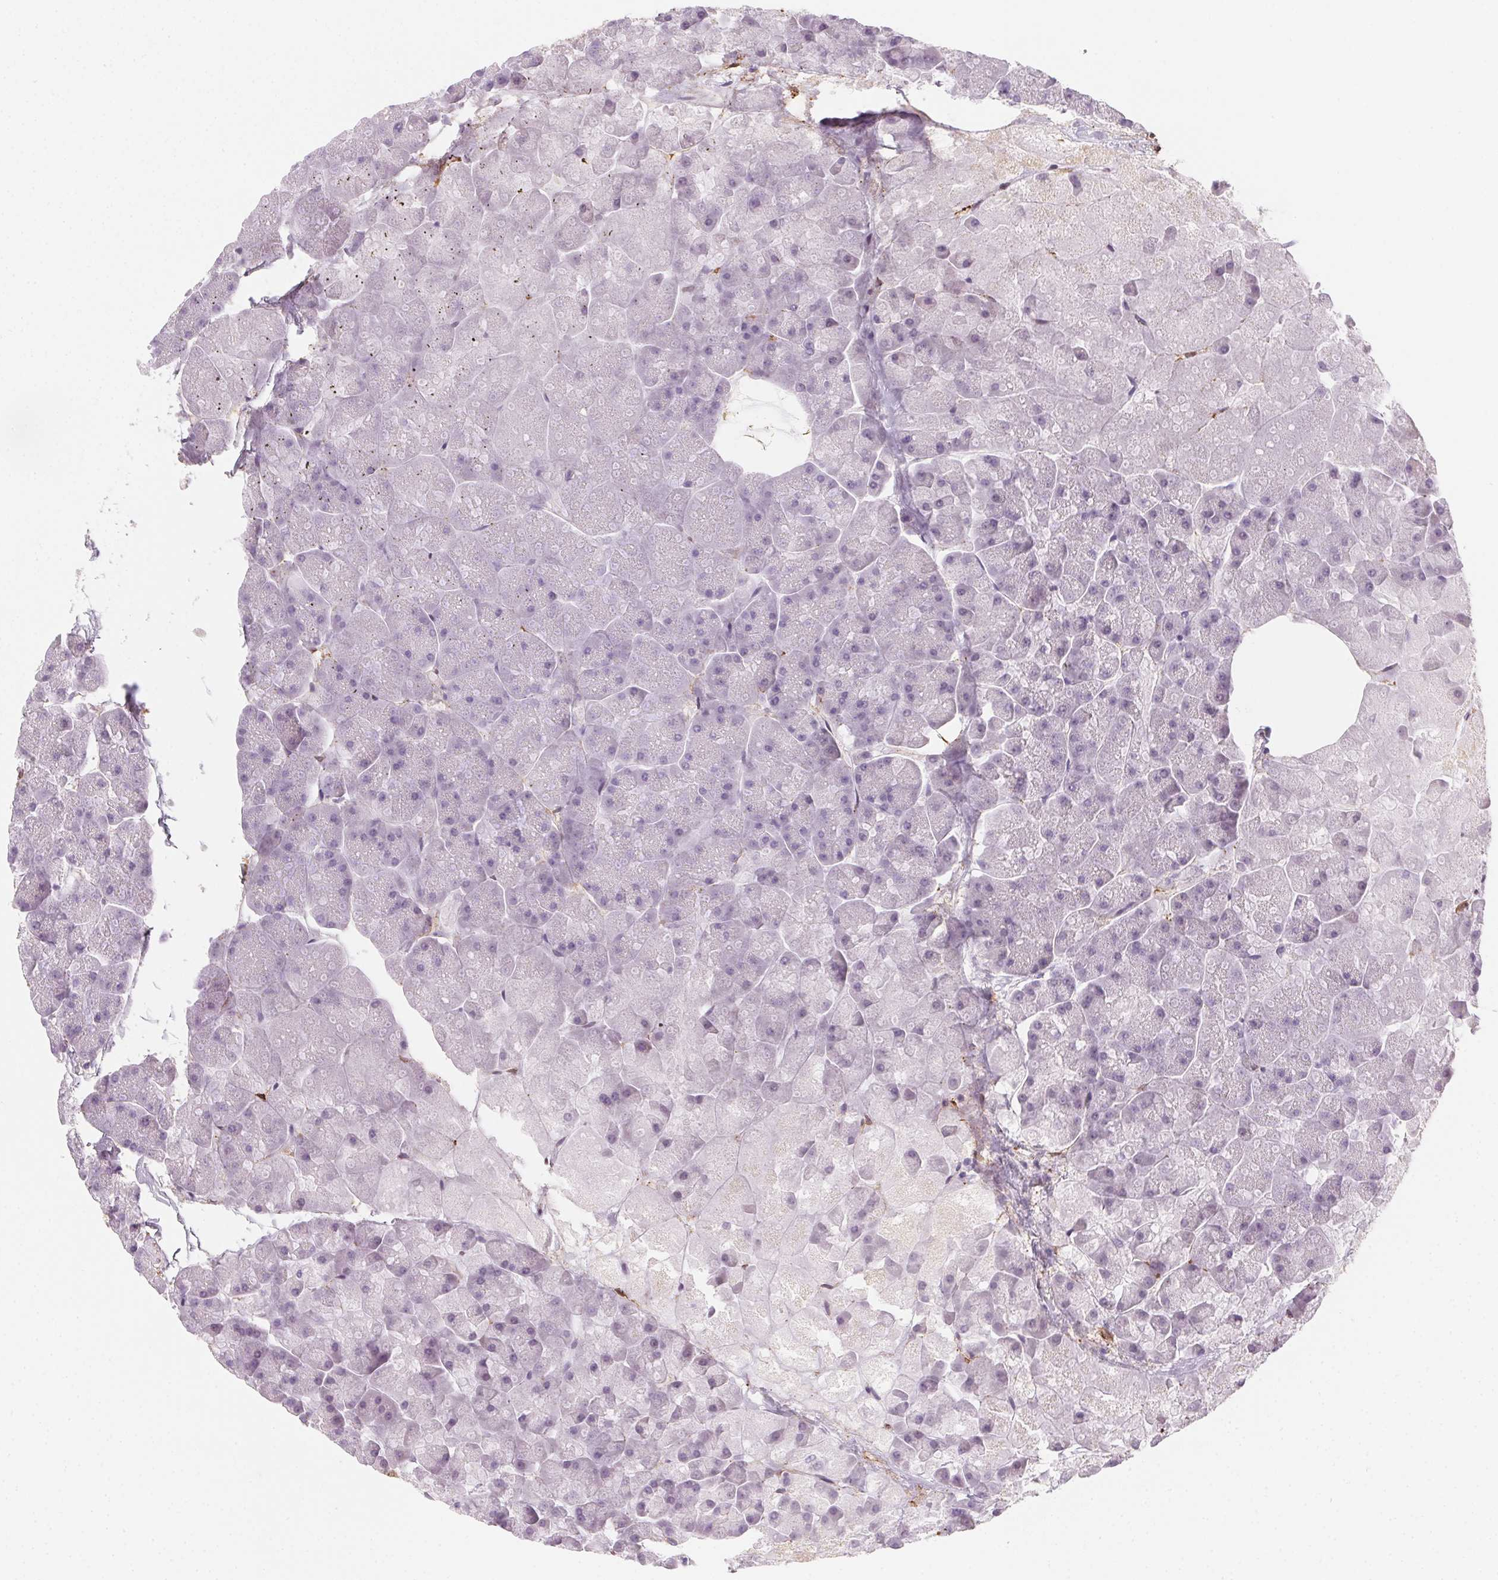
{"staining": {"intensity": "moderate", "quantity": "<25%", "location": "cytoplasmic/membranous"}, "tissue": "pancreas", "cell_type": "Exocrine glandular cells", "image_type": "normal", "snomed": [{"axis": "morphology", "description": "Normal tissue, NOS"}, {"axis": "topography", "description": "Pancreas"}, {"axis": "topography", "description": "Peripheral nerve tissue"}], "caption": "This histopathology image reveals immunohistochemistry staining of normal human pancreas, with low moderate cytoplasmic/membranous positivity in about <25% of exocrine glandular cells.", "gene": "RSBN1", "patient": {"sex": "male", "age": 54}}